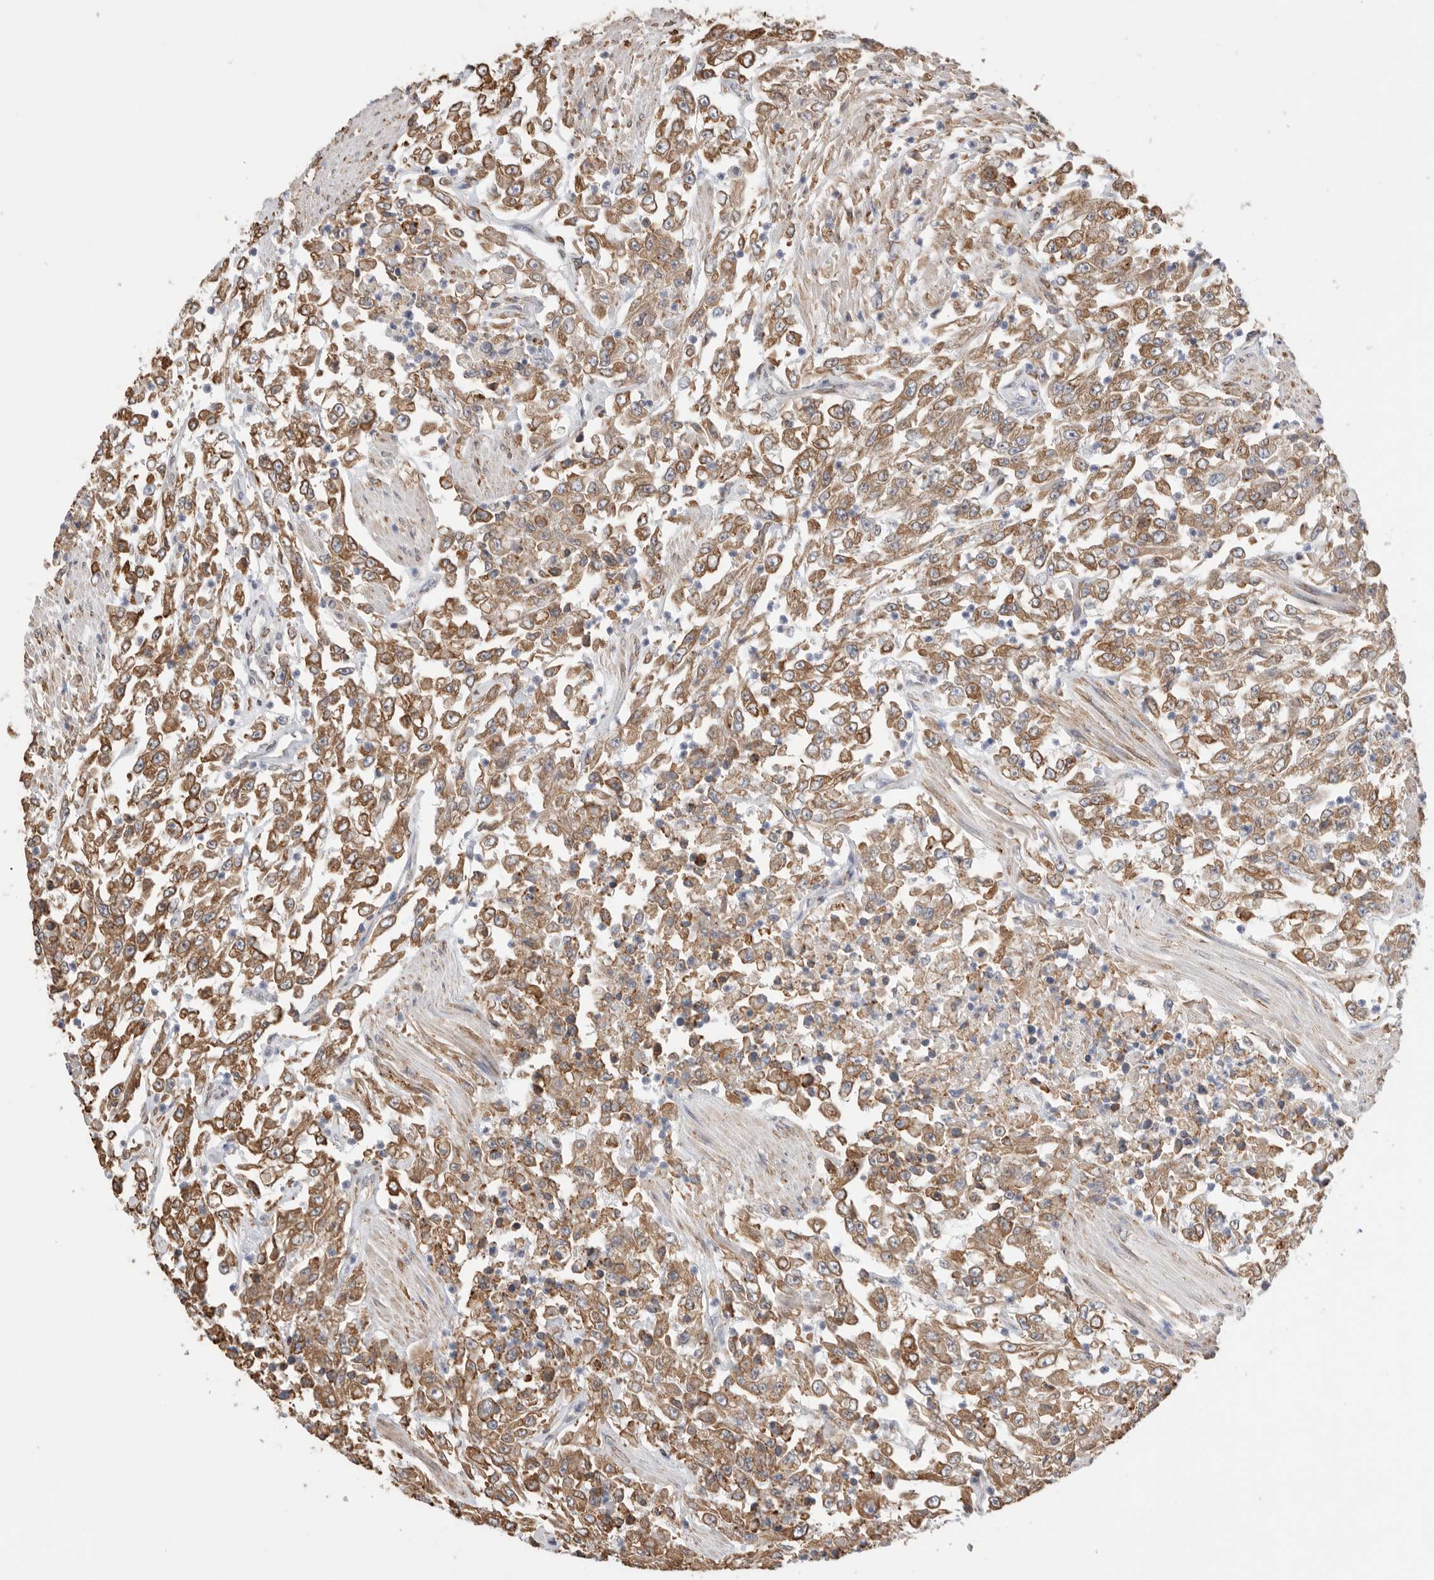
{"staining": {"intensity": "moderate", "quantity": ">75%", "location": "cytoplasmic/membranous"}, "tissue": "urothelial cancer", "cell_type": "Tumor cells", "image_type": "cancer", "snomed": [{"axis": "morphology", "description": "Urothelial carcinoma, High grade"}, {"axis": "topography", "description": "Urinary bladder"}], "caption": "Immunohistochemical staining of human high-grade urothelial carcinoma displays moderate cytoplasmic/membranous protein expression in approximately >75% of tumor cells.", "gene": "BLOC1S5", "patient": {"sex": "male", "age": 46}}